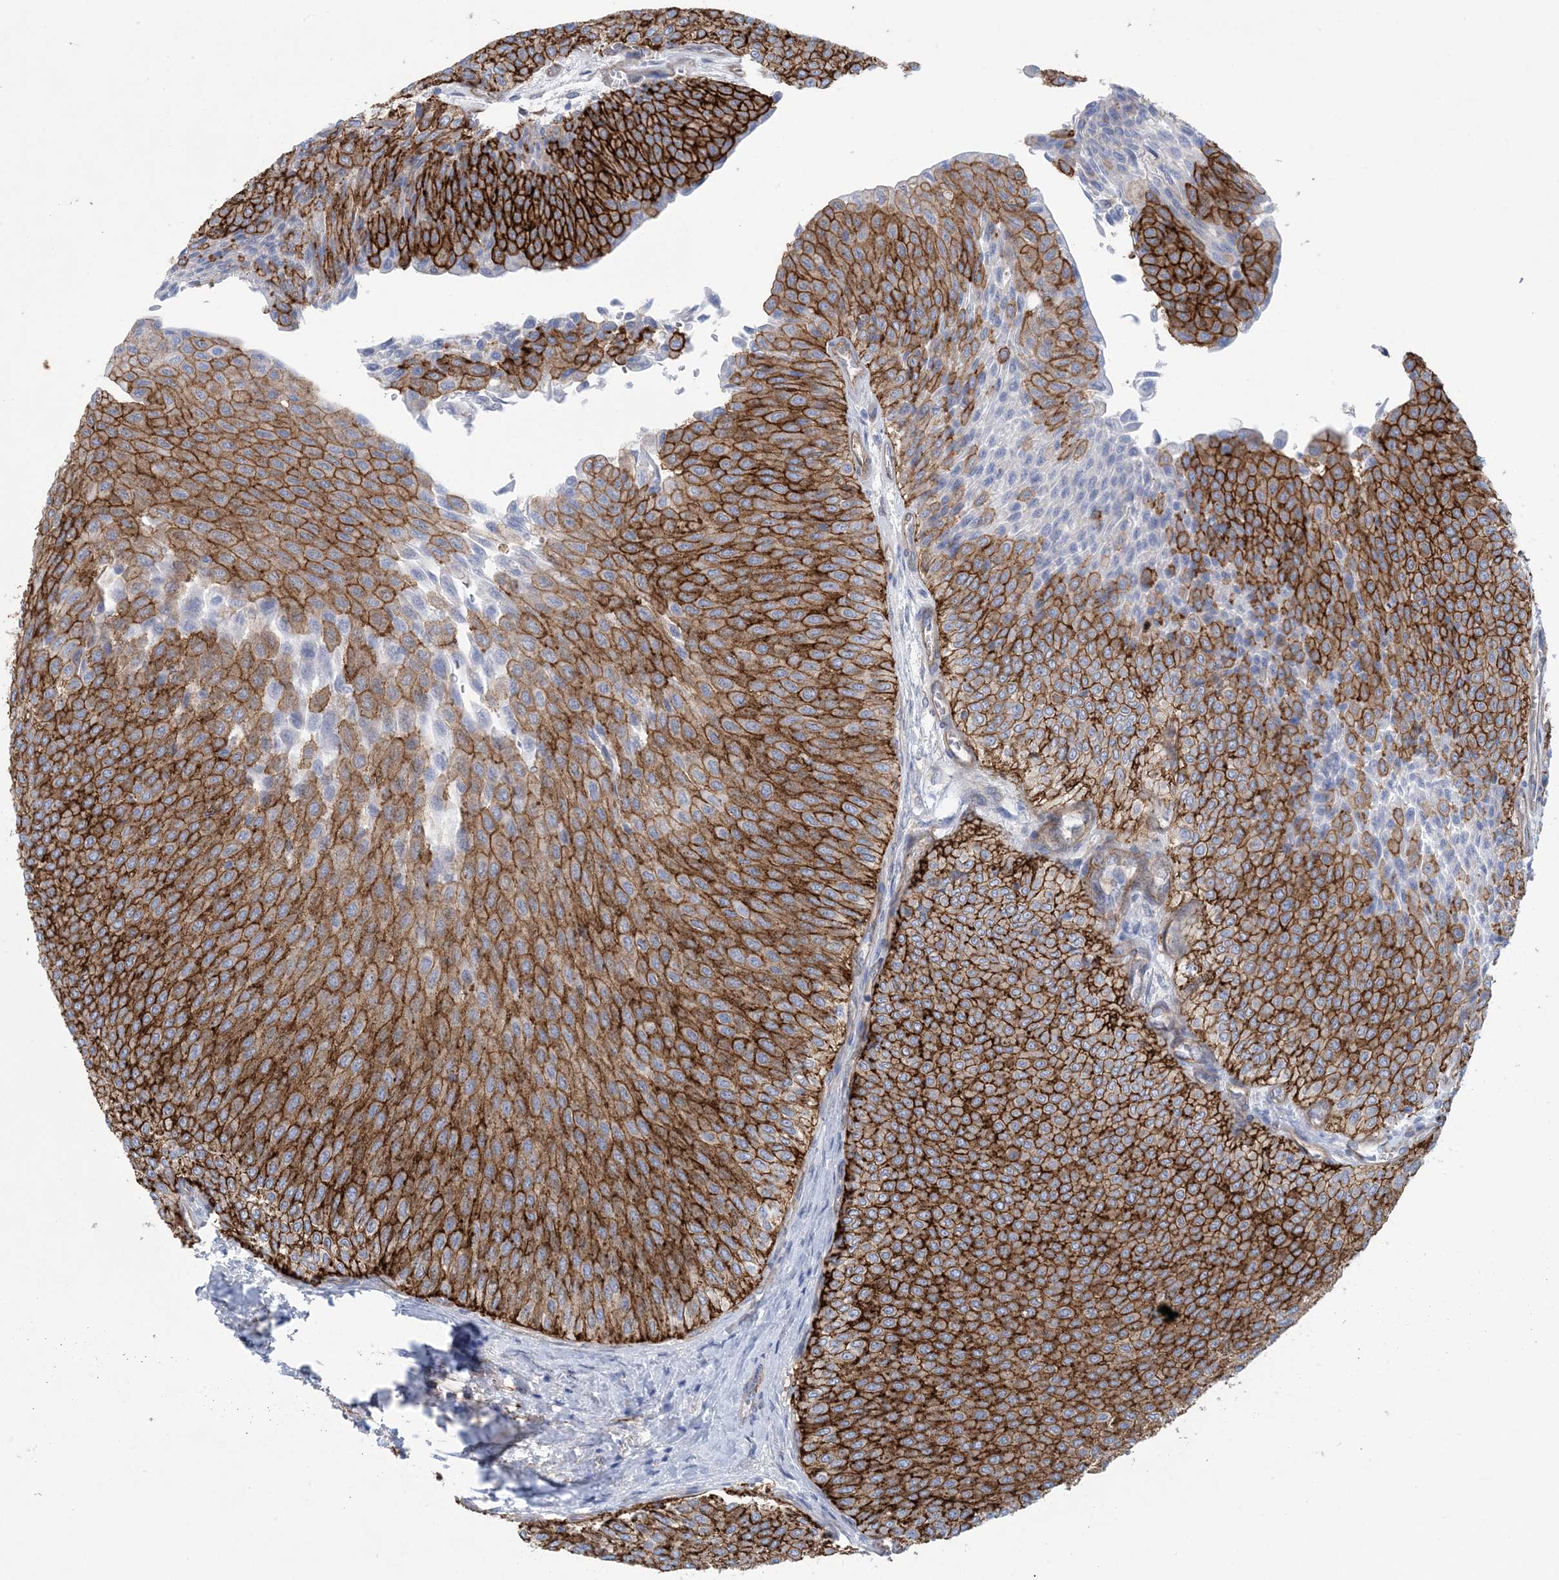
{"staining": {"intensity": "strong", "quantity": ">75%", "location": "cytoplasmic/membranous"}, "tissue": "urothelial cancer", "cell_type": "Tumor cells", "image_type": "cancer", "snomed": [{"axis": "morphology", "description": "Urothelial carcinoma, Low grade"}, {"axis": "topography", "description": "Urinary bladder"}], "caption": "High-power microscopy captured an immunohistochemistry (IHC) image of urothelial cancer, revealing strong cytoplasmic/membranous positivity in about >75% of tumor cells.", "gene": "SHANK1", "patient": {"sex": "male", "age": 78}}